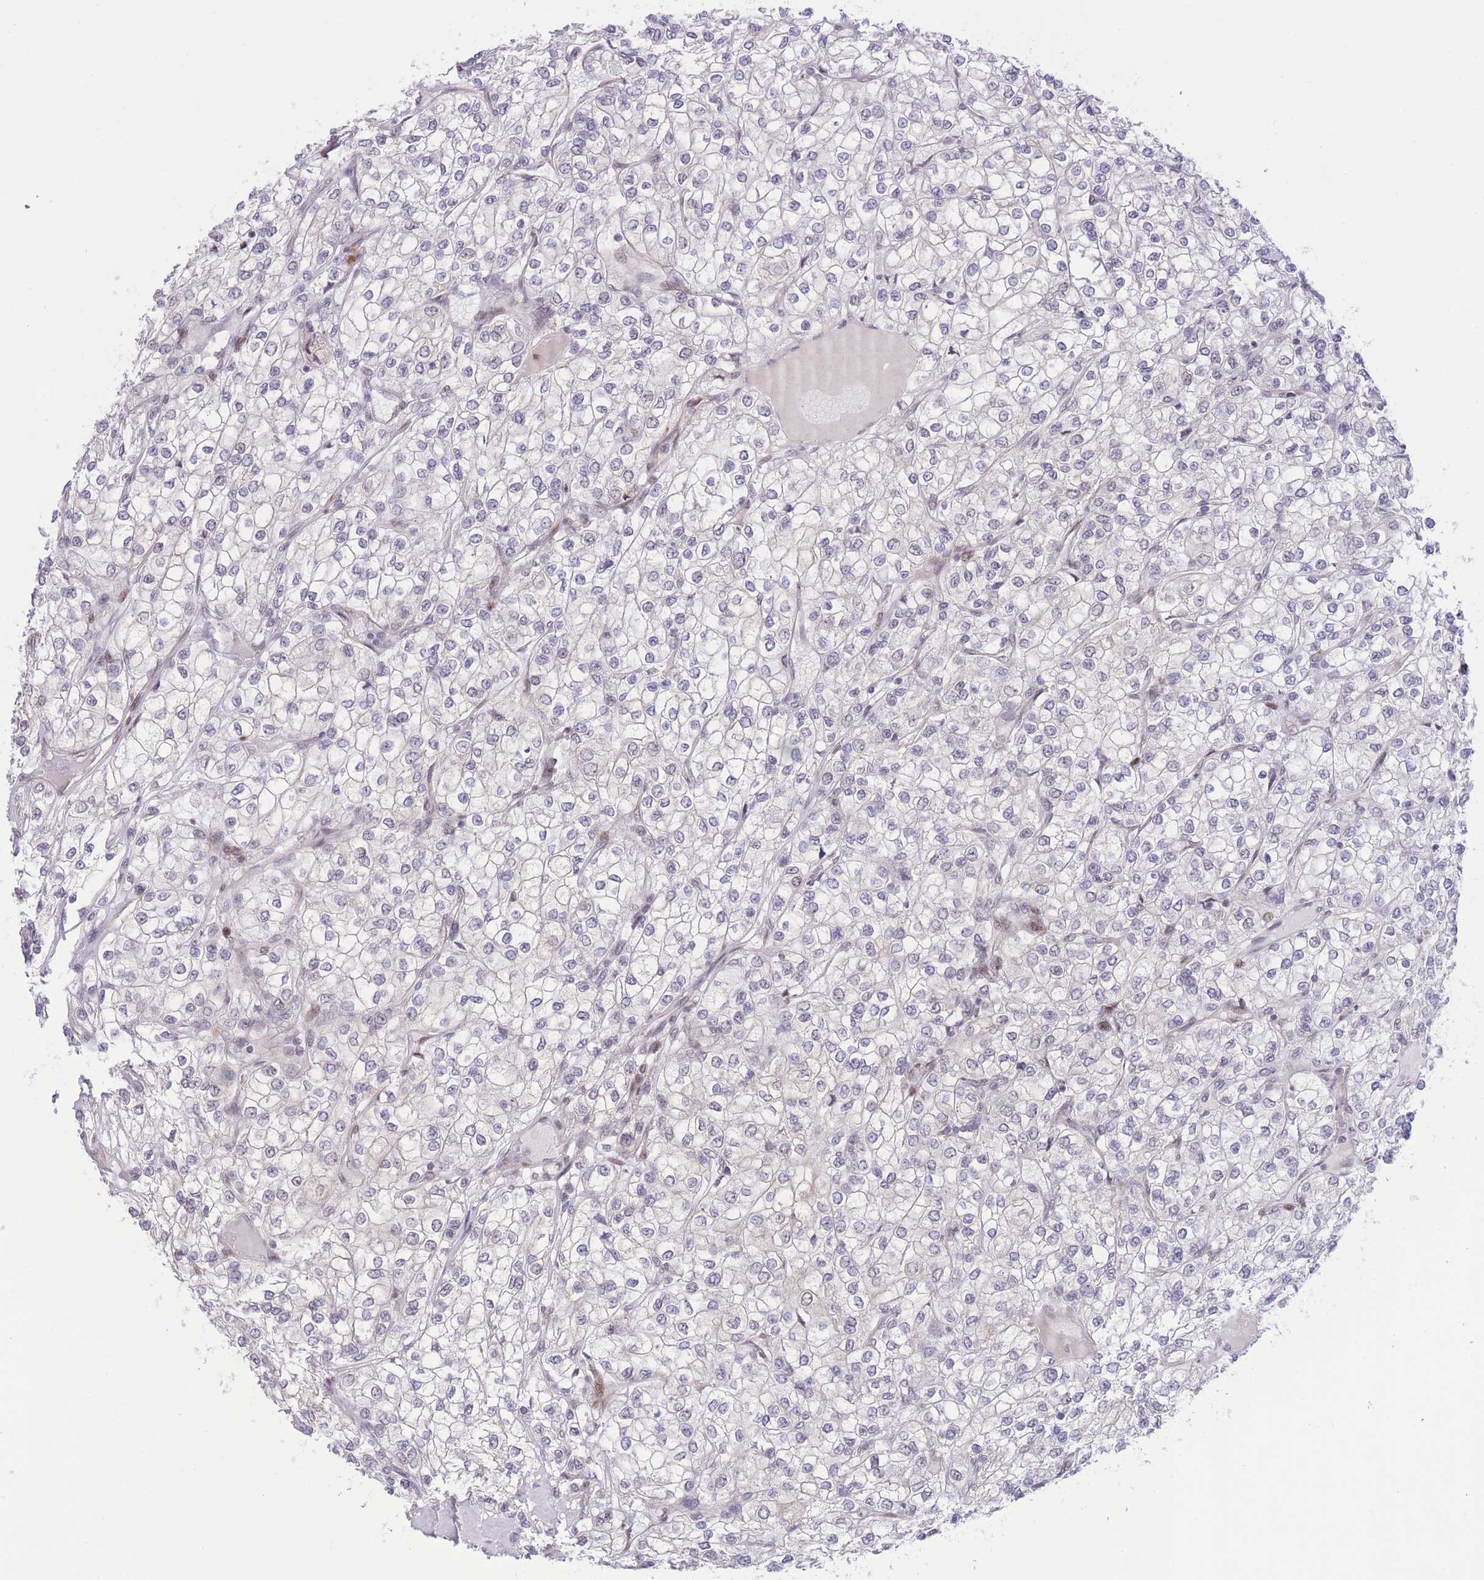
{"staining": {"intensity": "weak", "quantity": "<25%", "location": "nuclear"}, "tissue": "renal cancer", "cell_type": "Tumor cells", "image_type": "cancer", "snomed": [{"axis": "morphology", "description": "Adenocarcinoma, NOS"}, {"axis": "topography", "description": "Kidney"}], "caption": "Adenocarcinoma (renal) was stained to show a protein in brown. There is no significant positivity in tumor cells.", "gene": "PCIF1", "patient": {"sex": "male", "age": 80}}